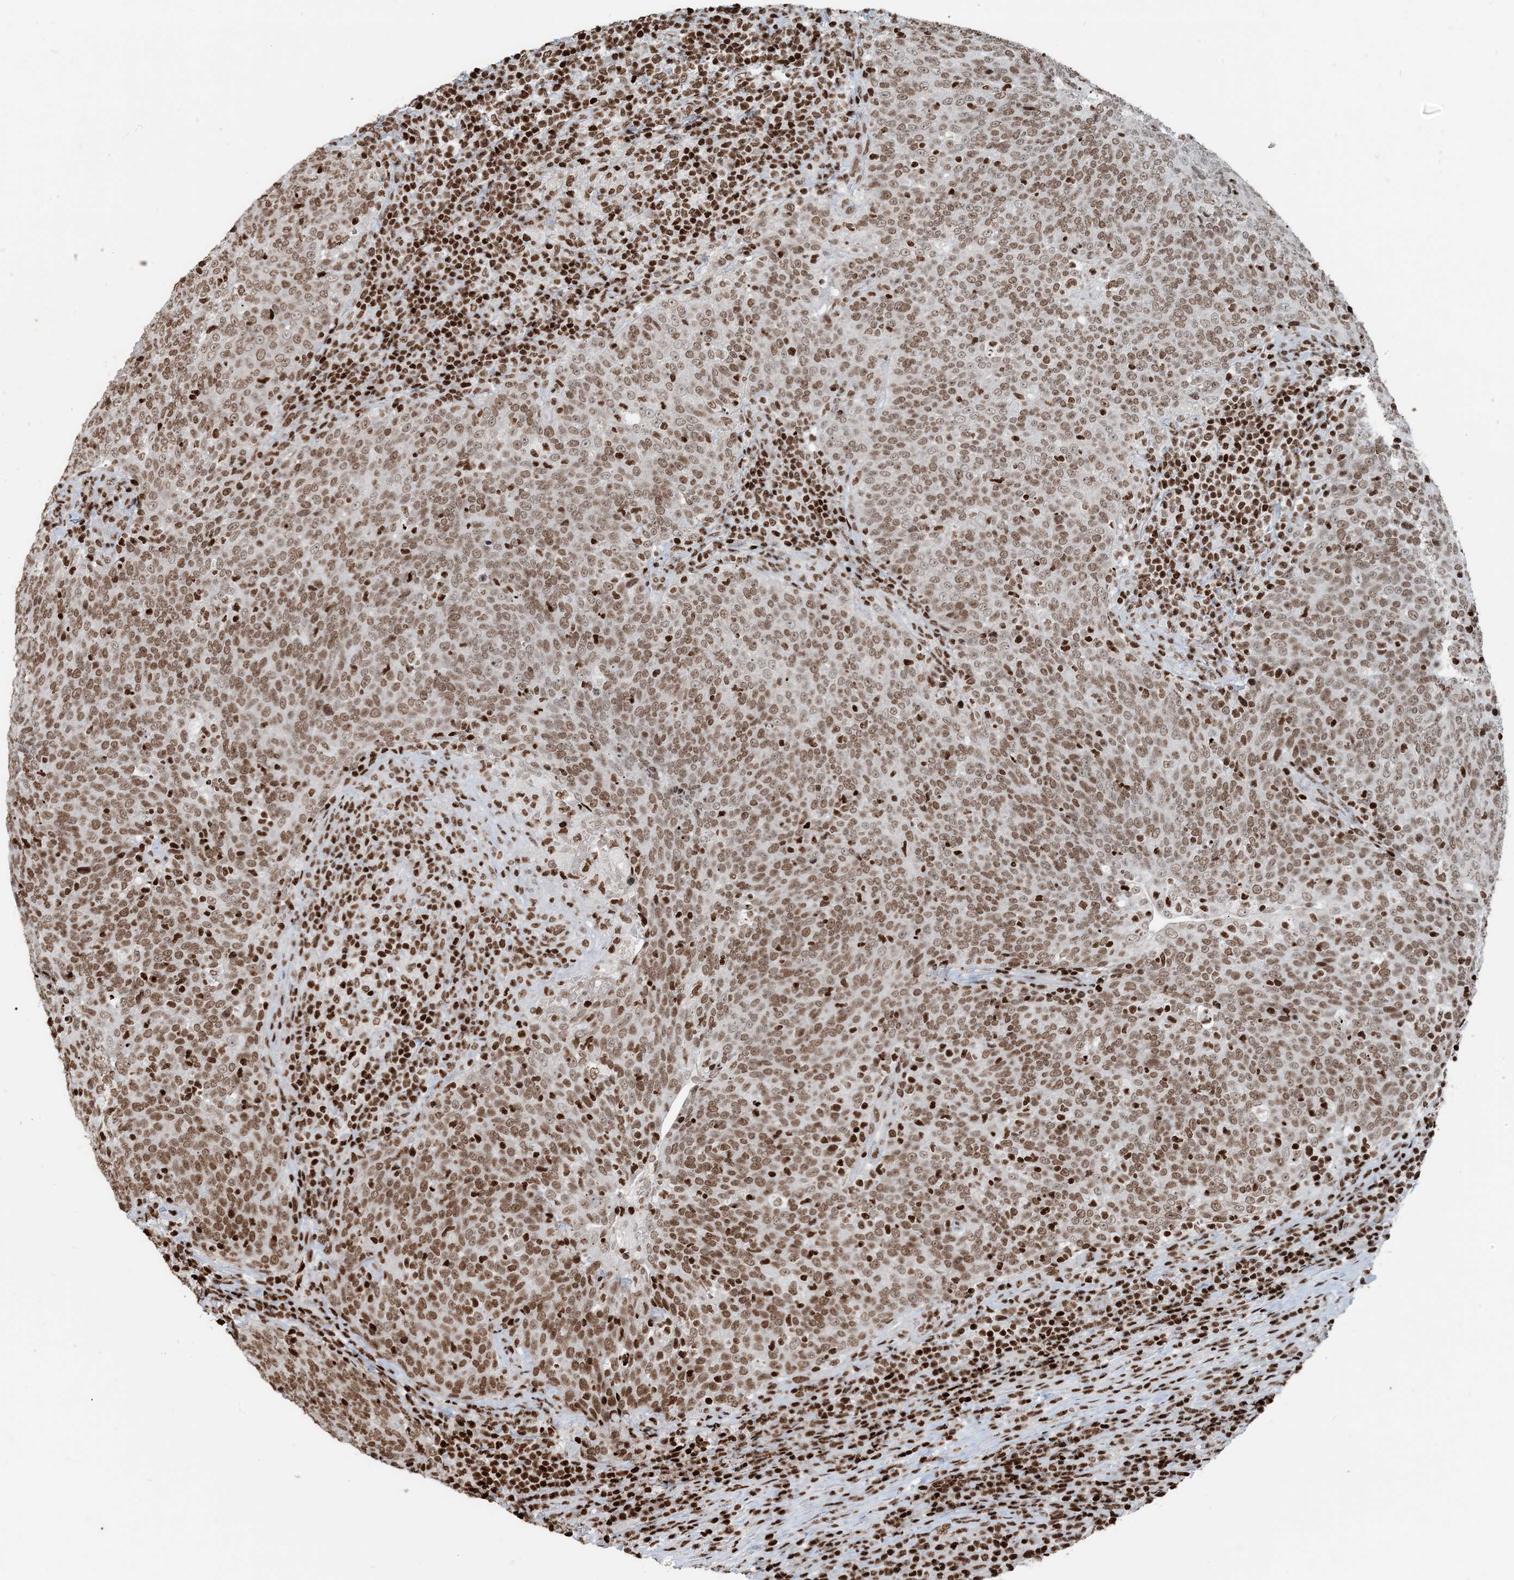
{"staining": {"intensity": "moderate", "quantity": ">75%", "location": "nuclear"}, "tissue": "head and neck cancer", "cell_type": "Tumor cells", "image_type": "cancer", "snomed": [{"axis": "morphology", "description": "Squamous cell carcinoma, NOS"}, {"axis": "morphology", "description": "Squamous cell carcinoma, metastatic, NOS"}, {"axis": "topography", "description": "Lymph node"}, {"axis": "topography", "description": "Head-Neck"}], "caption": "Immunohistochemical staining of human squamous cell carcinoma (head and neck) demonstrates medium levels of moderate nuclear protein positivity in about >75% of tumor cells.", "gene": "H3-3B", "patient": {"sex": "male", "age": 62}}